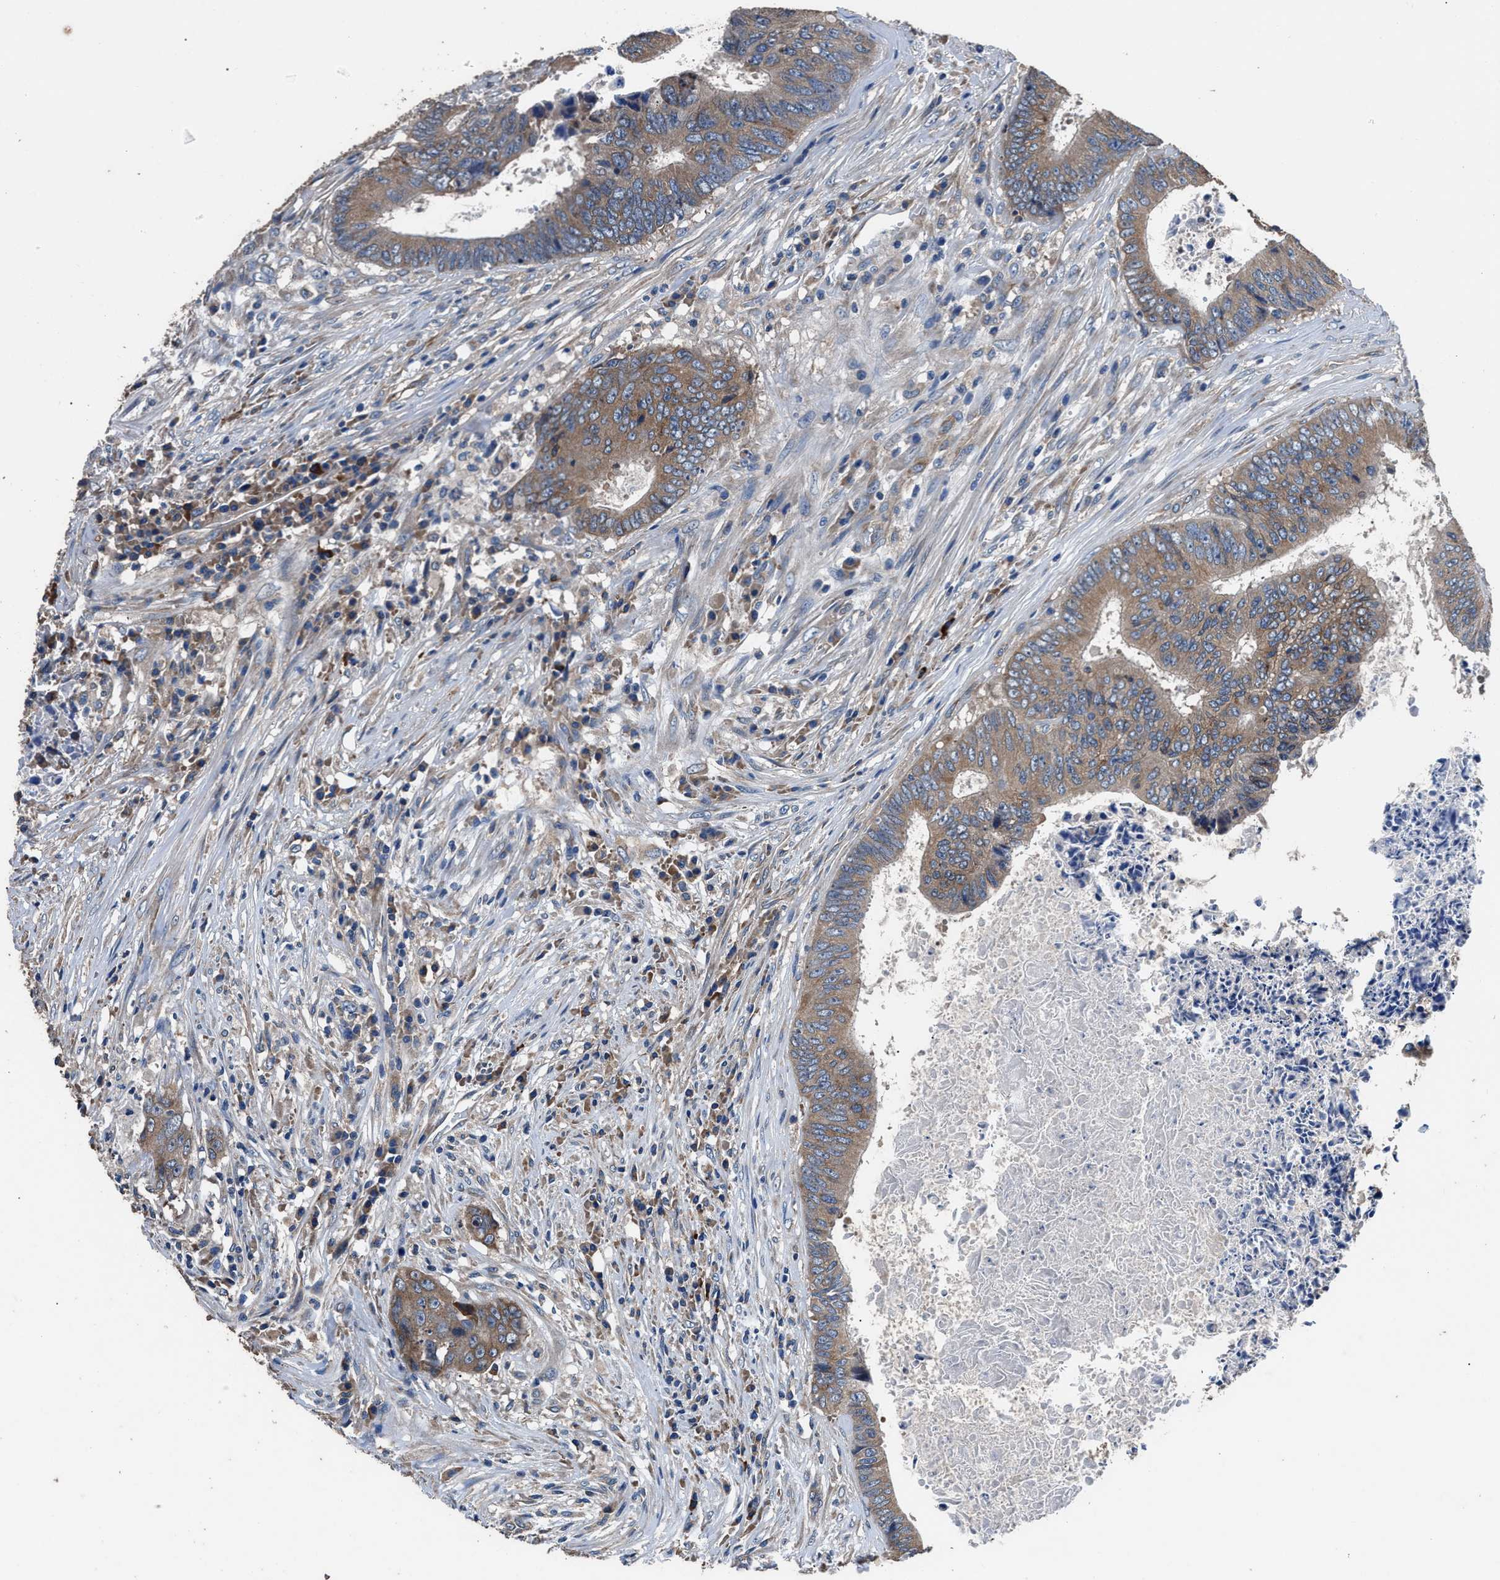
{"staining": {"intensity": "moderate", "quantity": ">75%", "location": "cytoplasmic/membranous"}, "tissue": "colorectal cancer", "cell_type": "Tumor cells", "image_type": "cancer", "snomed": [{"axis": "morphology", "description": "Adenocarcinoma, NOS"}, {"axis": "topography", "description": "Rectum"}], "caption": "Colorectal adenocarcinoma tissue displays moderate cytoplasmic/membranous positivity in about >75% of tumor cells, visualized by immunohistochemistry. (Stains: DAB (3,3'-diaminobenzidine) in brown, nuclei in blue, Microscopy: brightfield microscopy at high magnification).", "gene": "DHRS7B", "patient": {"sex": "male", "age": 72}}